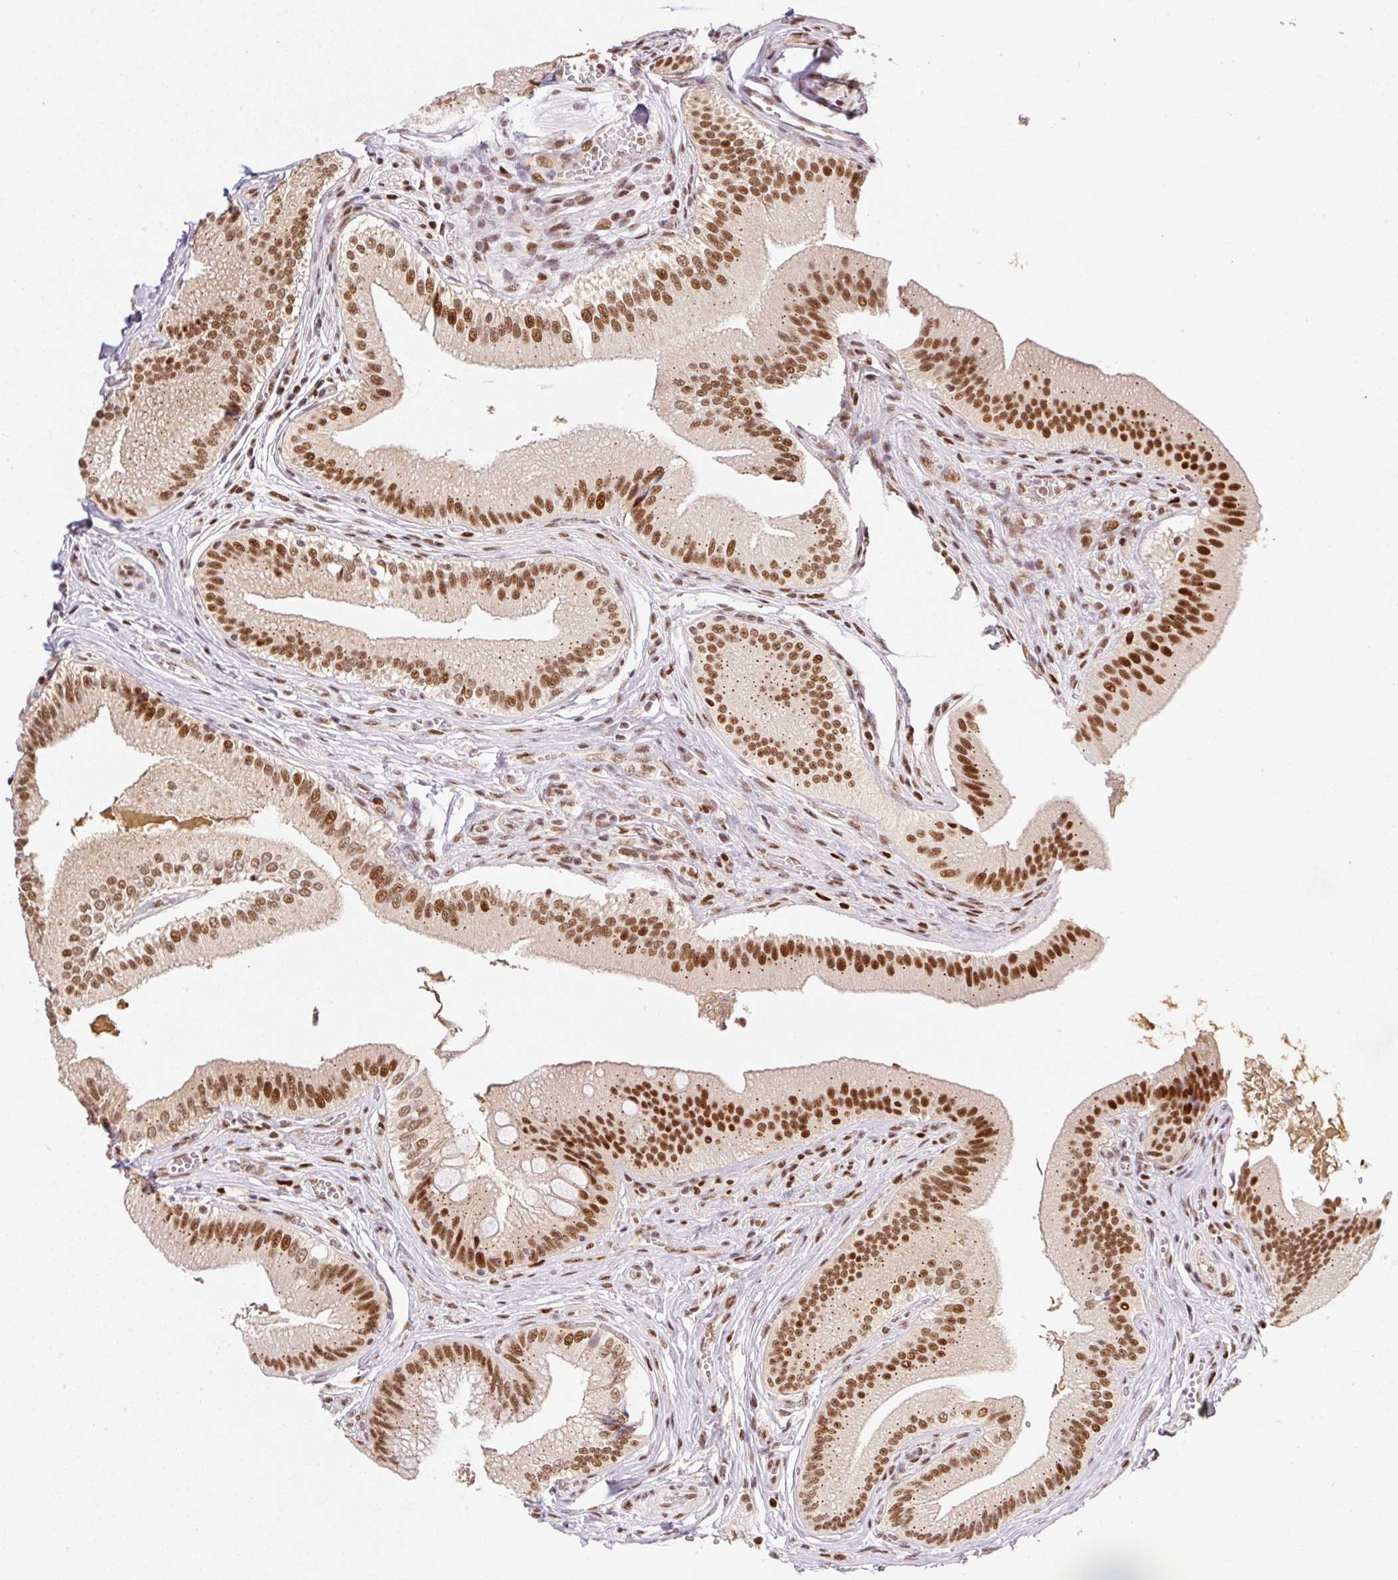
{"staining": {"intensity": "strong", "quantity": ">75%", "location": "nuclear"}, "tissue": "gallbladder", "cell_type": "Glandular cells", "image_type": "normal", "snomed": [{"axis": "morphology", "description": "Normal tissue, NOS"}, {"axis": "topography", "description": "Gallbladder"}], "caption": "Brown immunohistochemical staining in normal human gallbladder demonstrates strong nuclear expression in approximately >75% of glandular cells. The protein is stained brown, and the nuclei are stained in blue (DAB (3,3'-diaminobenzidine) IHC with brightfield microscopy, high magnification).", "gene": "GPR139", "patient": {"sex": "male", "age": 17}}